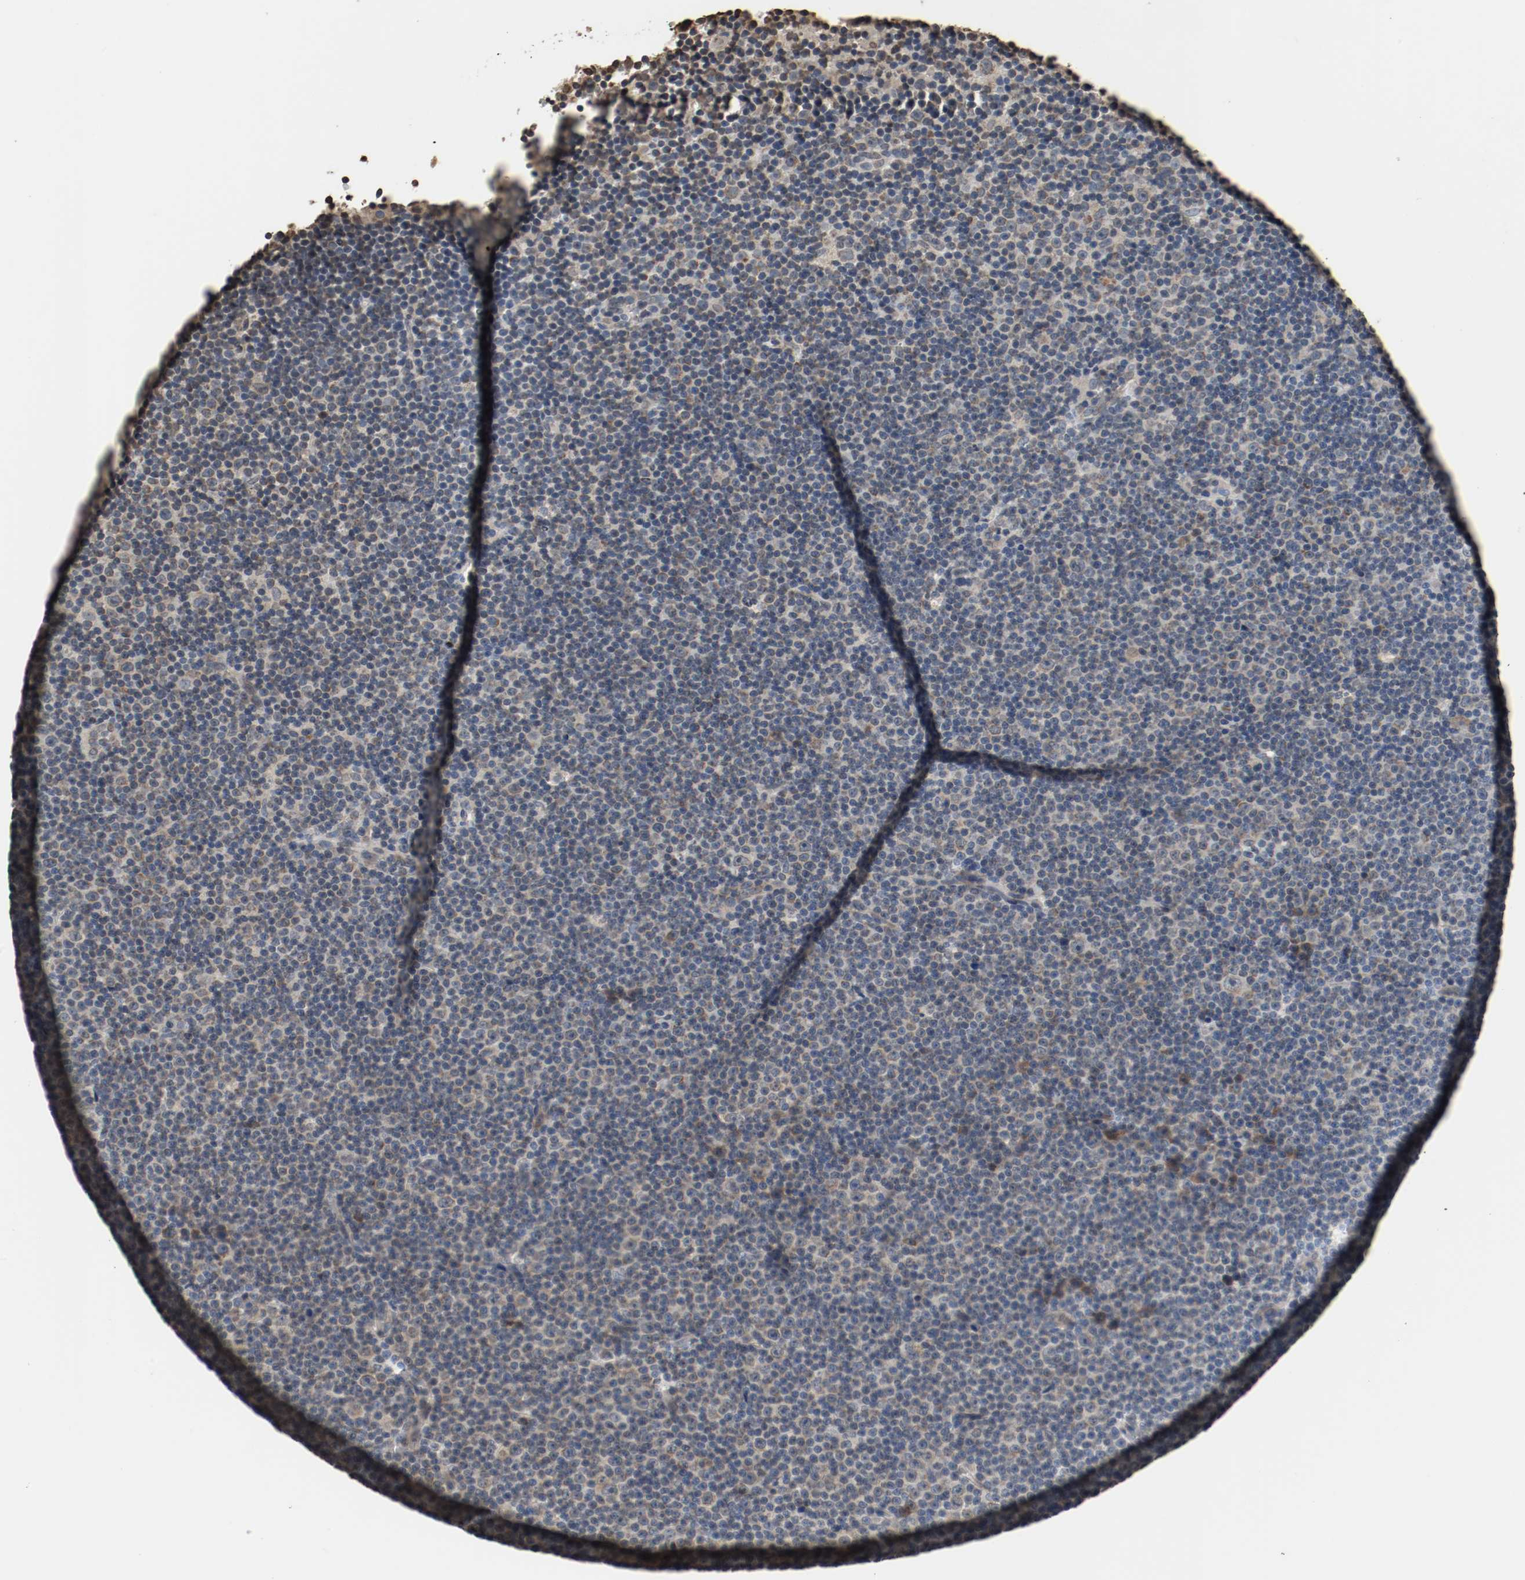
{"staining": {"intensity": "weak", "quantity": "<25%", "location": "cytoplasmic/membranous"}, "tissue": "lymphoma", "cell_type": "Tumor cells", "image_type": "cancer", "snomed": [{"axis": "morphology", "description": "Malignant lymphoma, non-Hodgkin's type, Low grade"}, {"axis": "topography", "description": "Lymph node"}], "caption": "Immunohistochemical staining of human lymphoma exhibits no significant staining in tumor cells. Brightfield microscopy of immunohistochemistry (IHC) stained with DAB (3,3'-diaminobenzidine) (brown) and hematoxylin (blue), captured at high magnification.", "gene": "RTN4", "patient": {"sex": "female", "age": 67}}